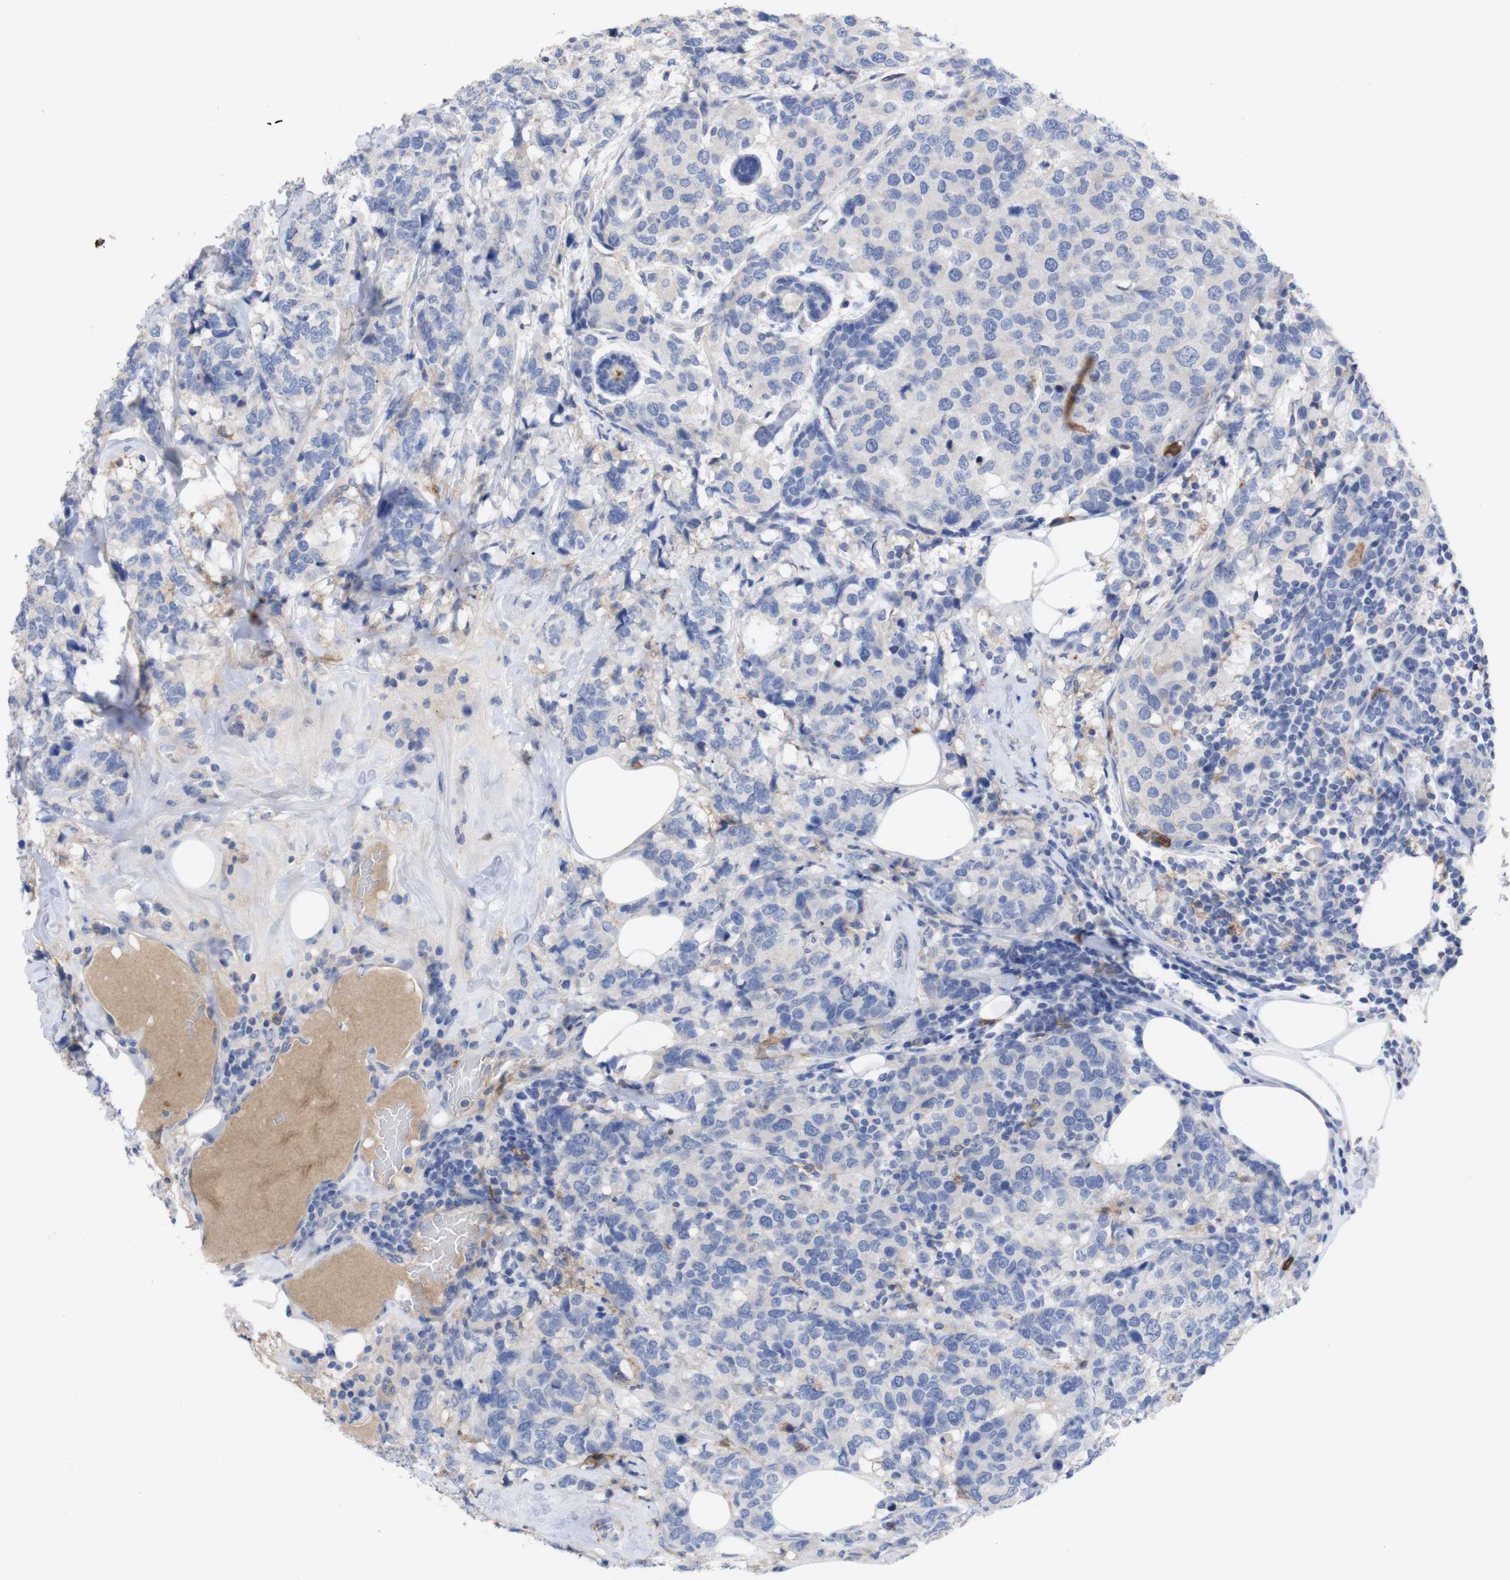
{"staining": {"intensity": "negative", "quantity": "none", "location": "none"}, "tissue": "breast cancer", "cell_type": "Tumor cells", "image_type": "cancer", "snomed": [{"axis": "morphology", "description": "Lobular carcinoma"}, {"axis": "topography", "description": "Breast"}], "caption": "Tumor cells show no significant protein positivity in breast cancer (lobular carcinoma).", "gene": "C5AR1", "patient": {"sex": "female", "age": 59}}